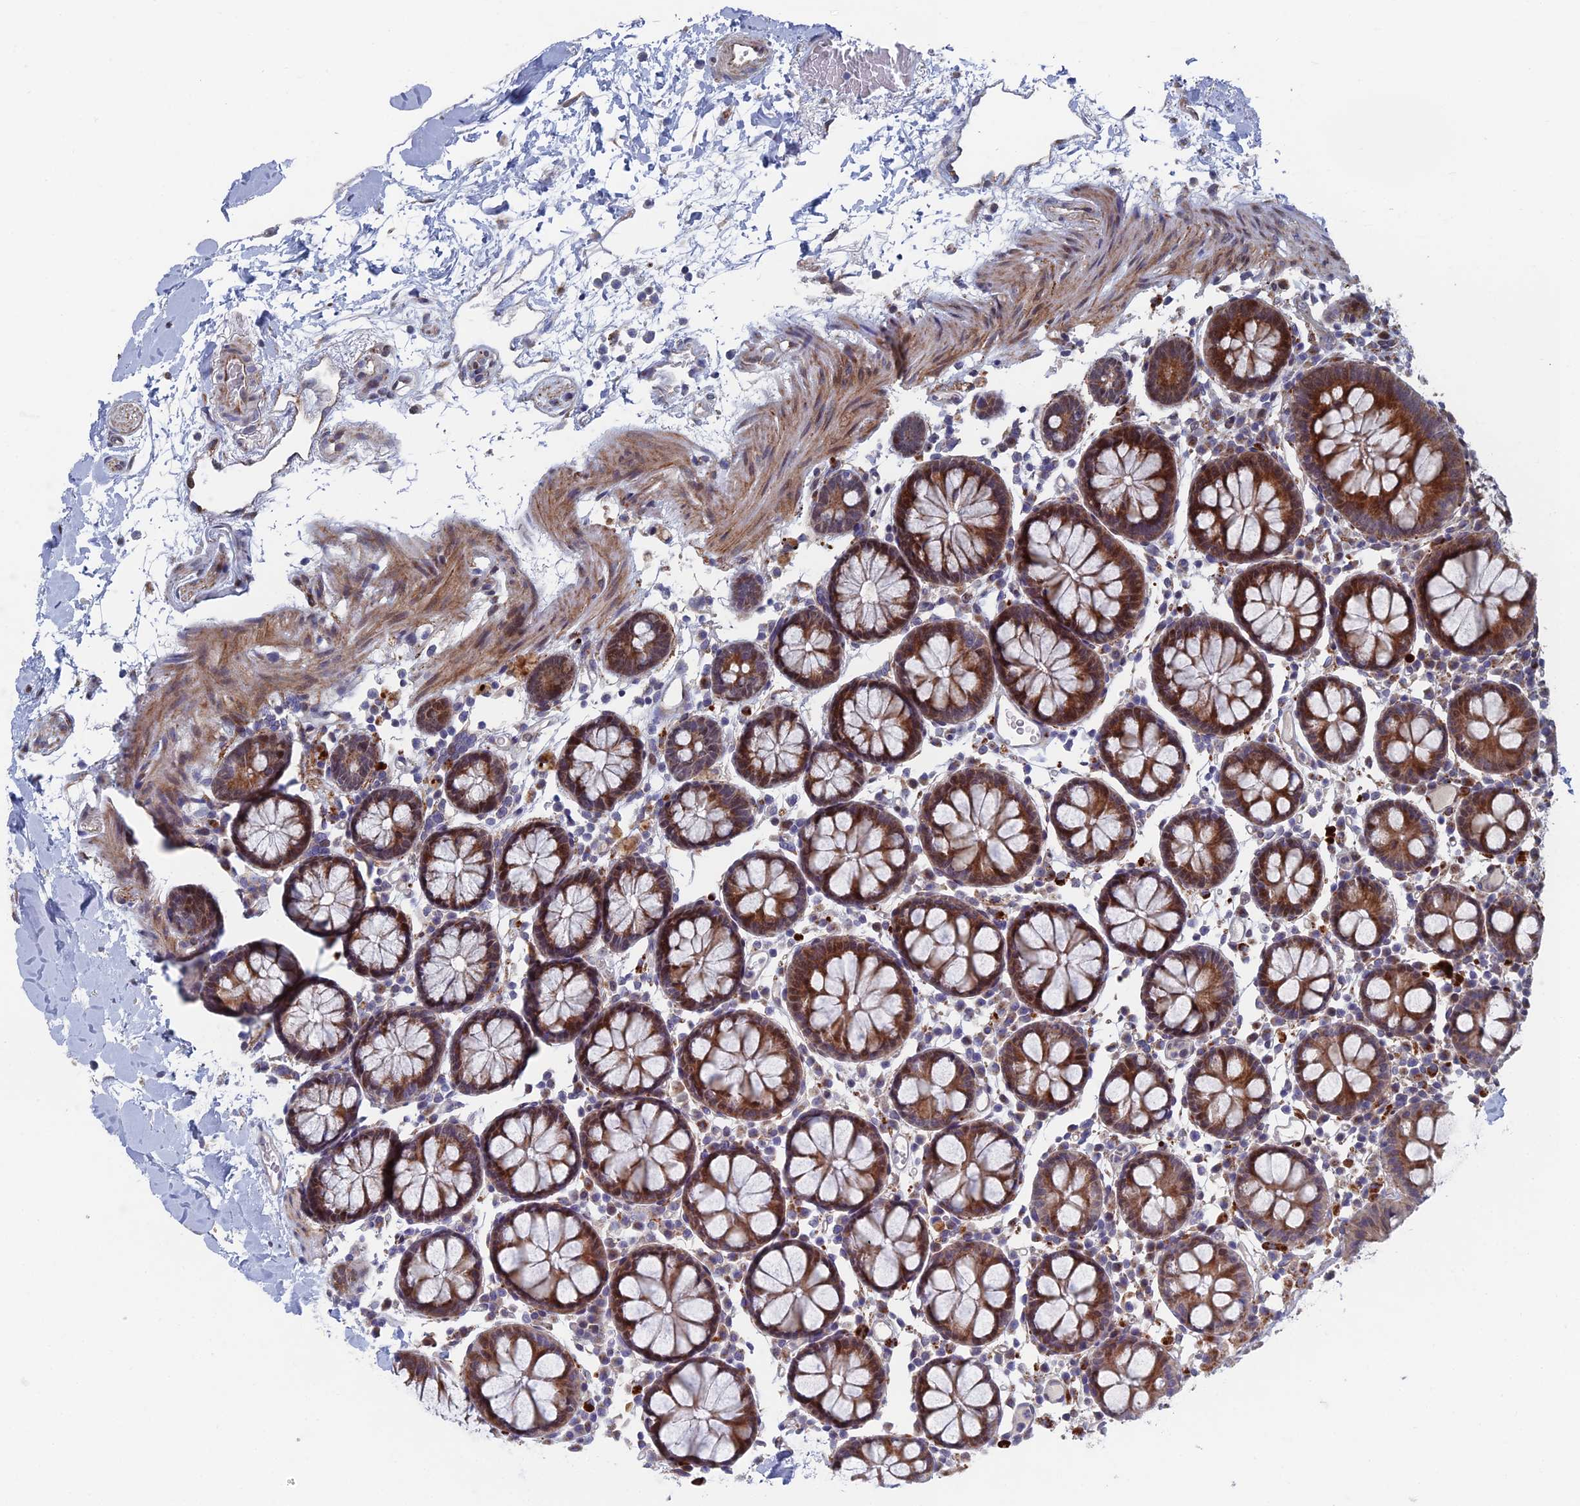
{"staining": {"intensity": "moderate", "quantity": ">75%", "location": "cytoplasmic/membranous"}, "tissue": "colon", "cell_type": "Endothelial cells", "image_type": "normal", "snomed": [{"axis": "morphology", "description": "Normal tissue, NOS"}, {"axis": "topography", "description": "Colon"}], "caption": "Protein staining by immunohistochemistry reveals moderate cytoplasmic/membranous staining in approximately >75% of endothelial cells in normal colon.", "gene": "GTF2IRD1", "patient": {"sex": "male", "age": 75}}